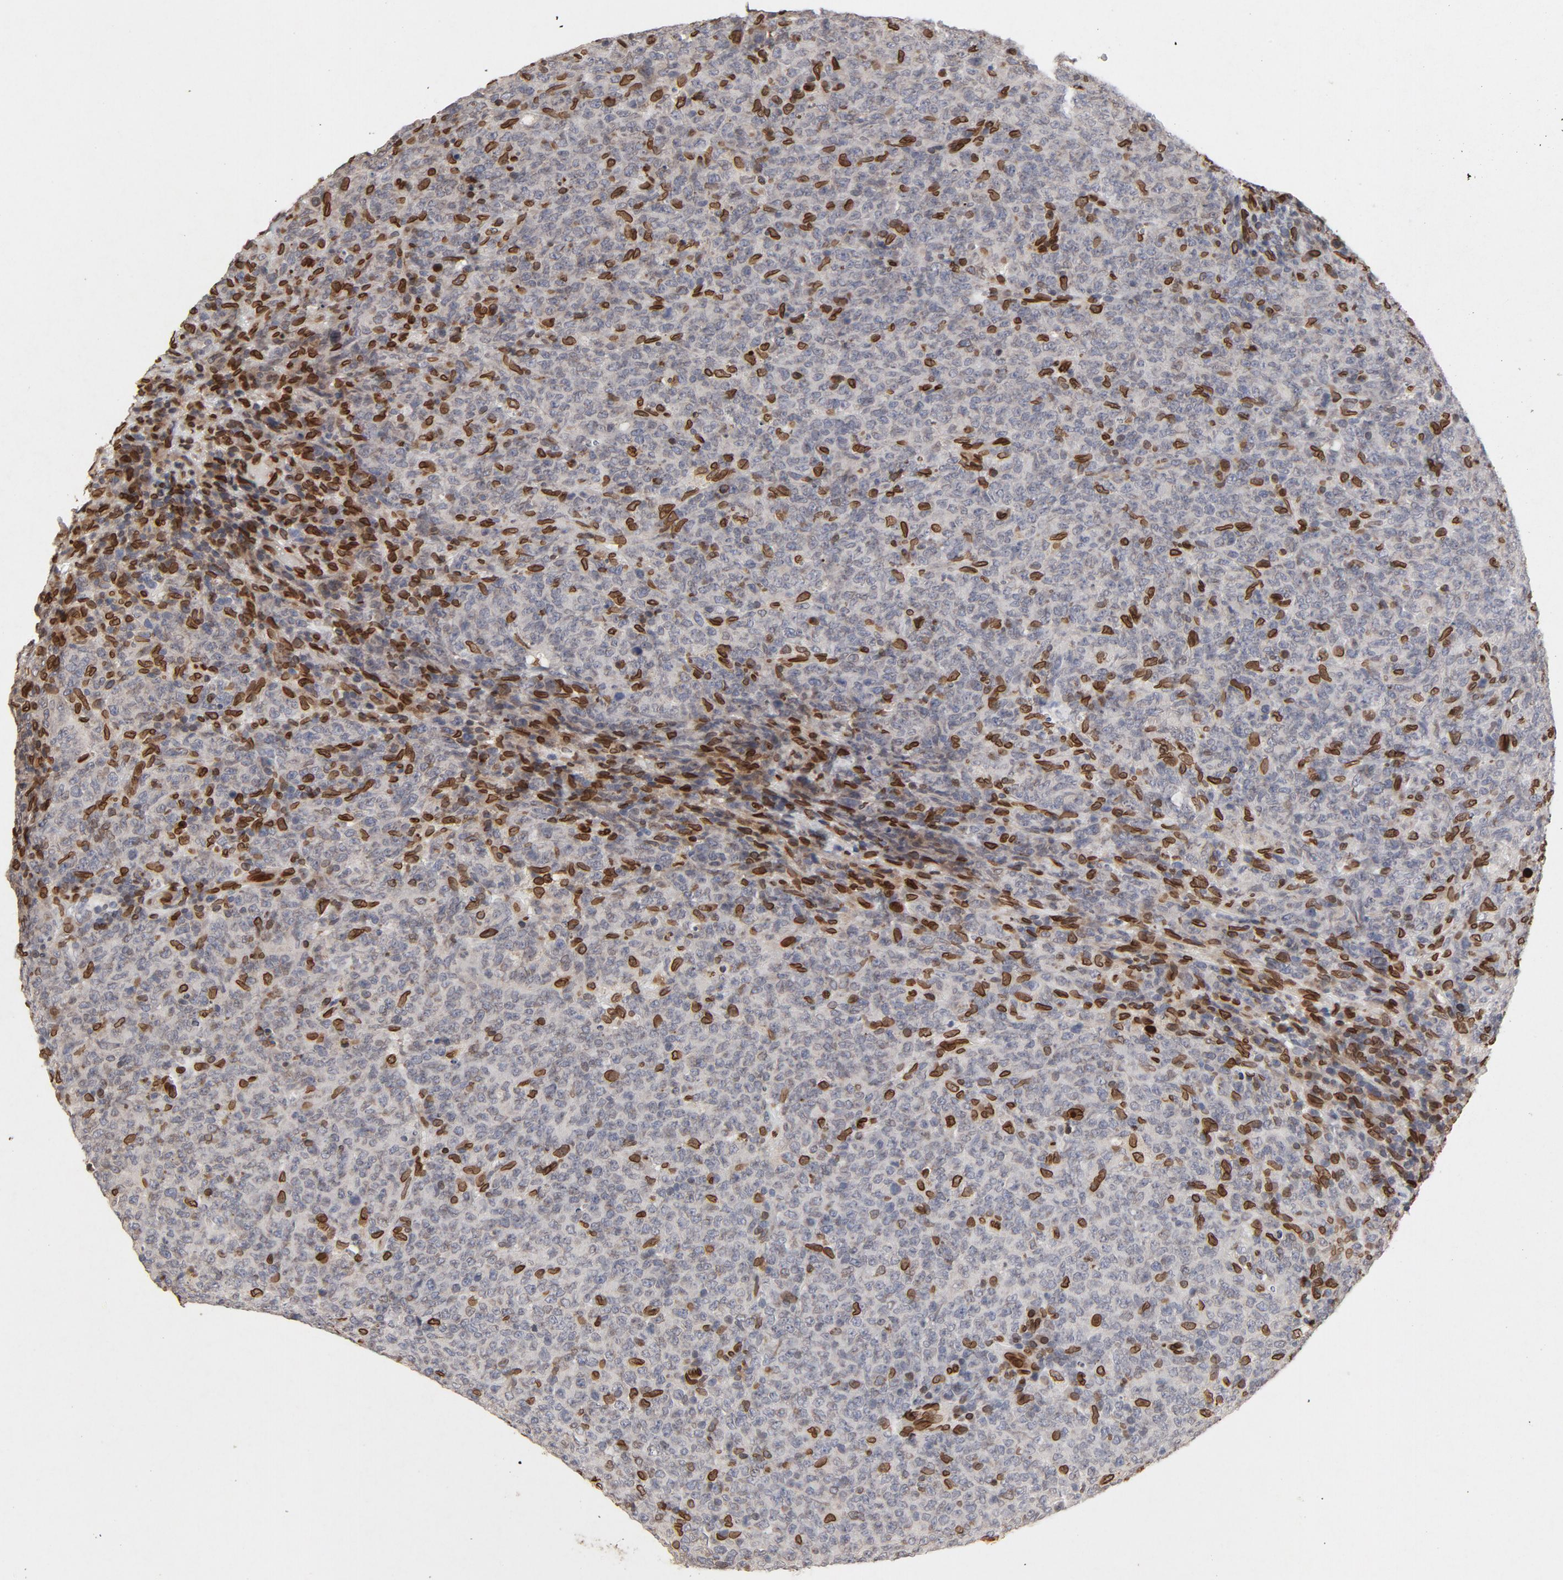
{"staining": {"intensity": "strong", "quantity": "<25%", "location": "cytoplasmic/membranous,nuclear"}, "tissue": "lymphoma", "cell_type": "Tumor cells", "image_type": "cancer", "snomed": [{"axis": "morphology", "description": "Malignant lymphoma, non-Hodgkin's type, High grade"}, {"axis": "topography", "description": "Tonsil"}], "caption": "High-grade malignant lymphoma, non-Hodgkin's type was stained to show a protein in brown. There is medium levels of strong cytoplasmic/membranous and nuclear positivity in approximately <25% of tumor cells.", "gene": "LMNA", "patient": {"sex": "female", "age": 36}}